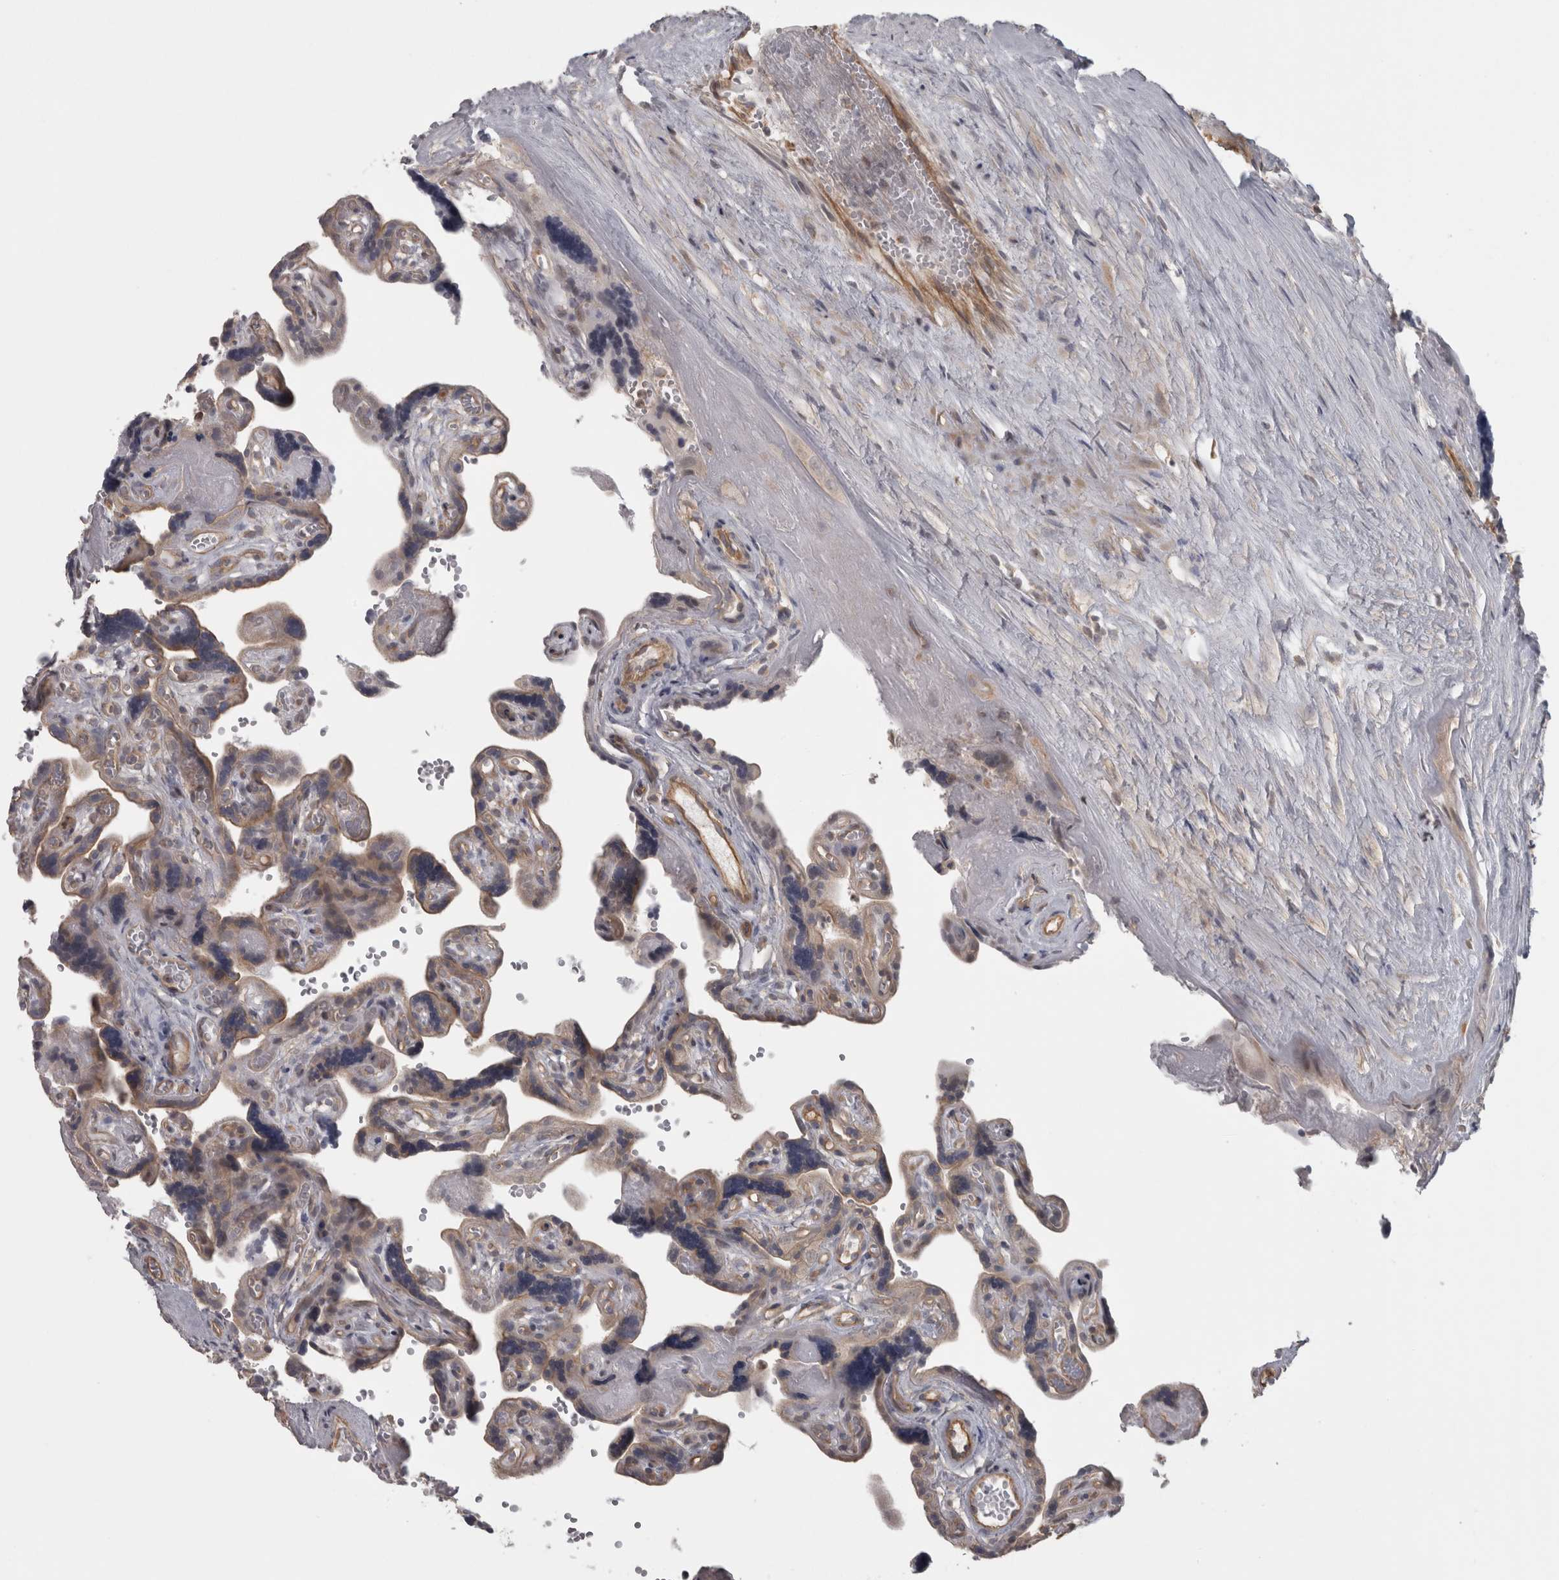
{"staining": {"intensity": "moderate", "quantity": "25%-75%", "location": "cytoplasmic/membranous,nuclear"}, "tissue": "placenta", "cell_type": "Trophoblastic cells", "image_type": "normal", "snomed": [{"axis": "morphology", "description": "Normal tissue, NOS"}, {"axis": "topography", "description": "Placenta"}], "caption": "Moderate cytoplasmic/membranous,nuclear staining for a protein is present in about 25%-75% of trophoblastic cells of normal placenta using IHC.", "gene": "PPP1R12B", "patient": {"sex": "female", "age": 30}}